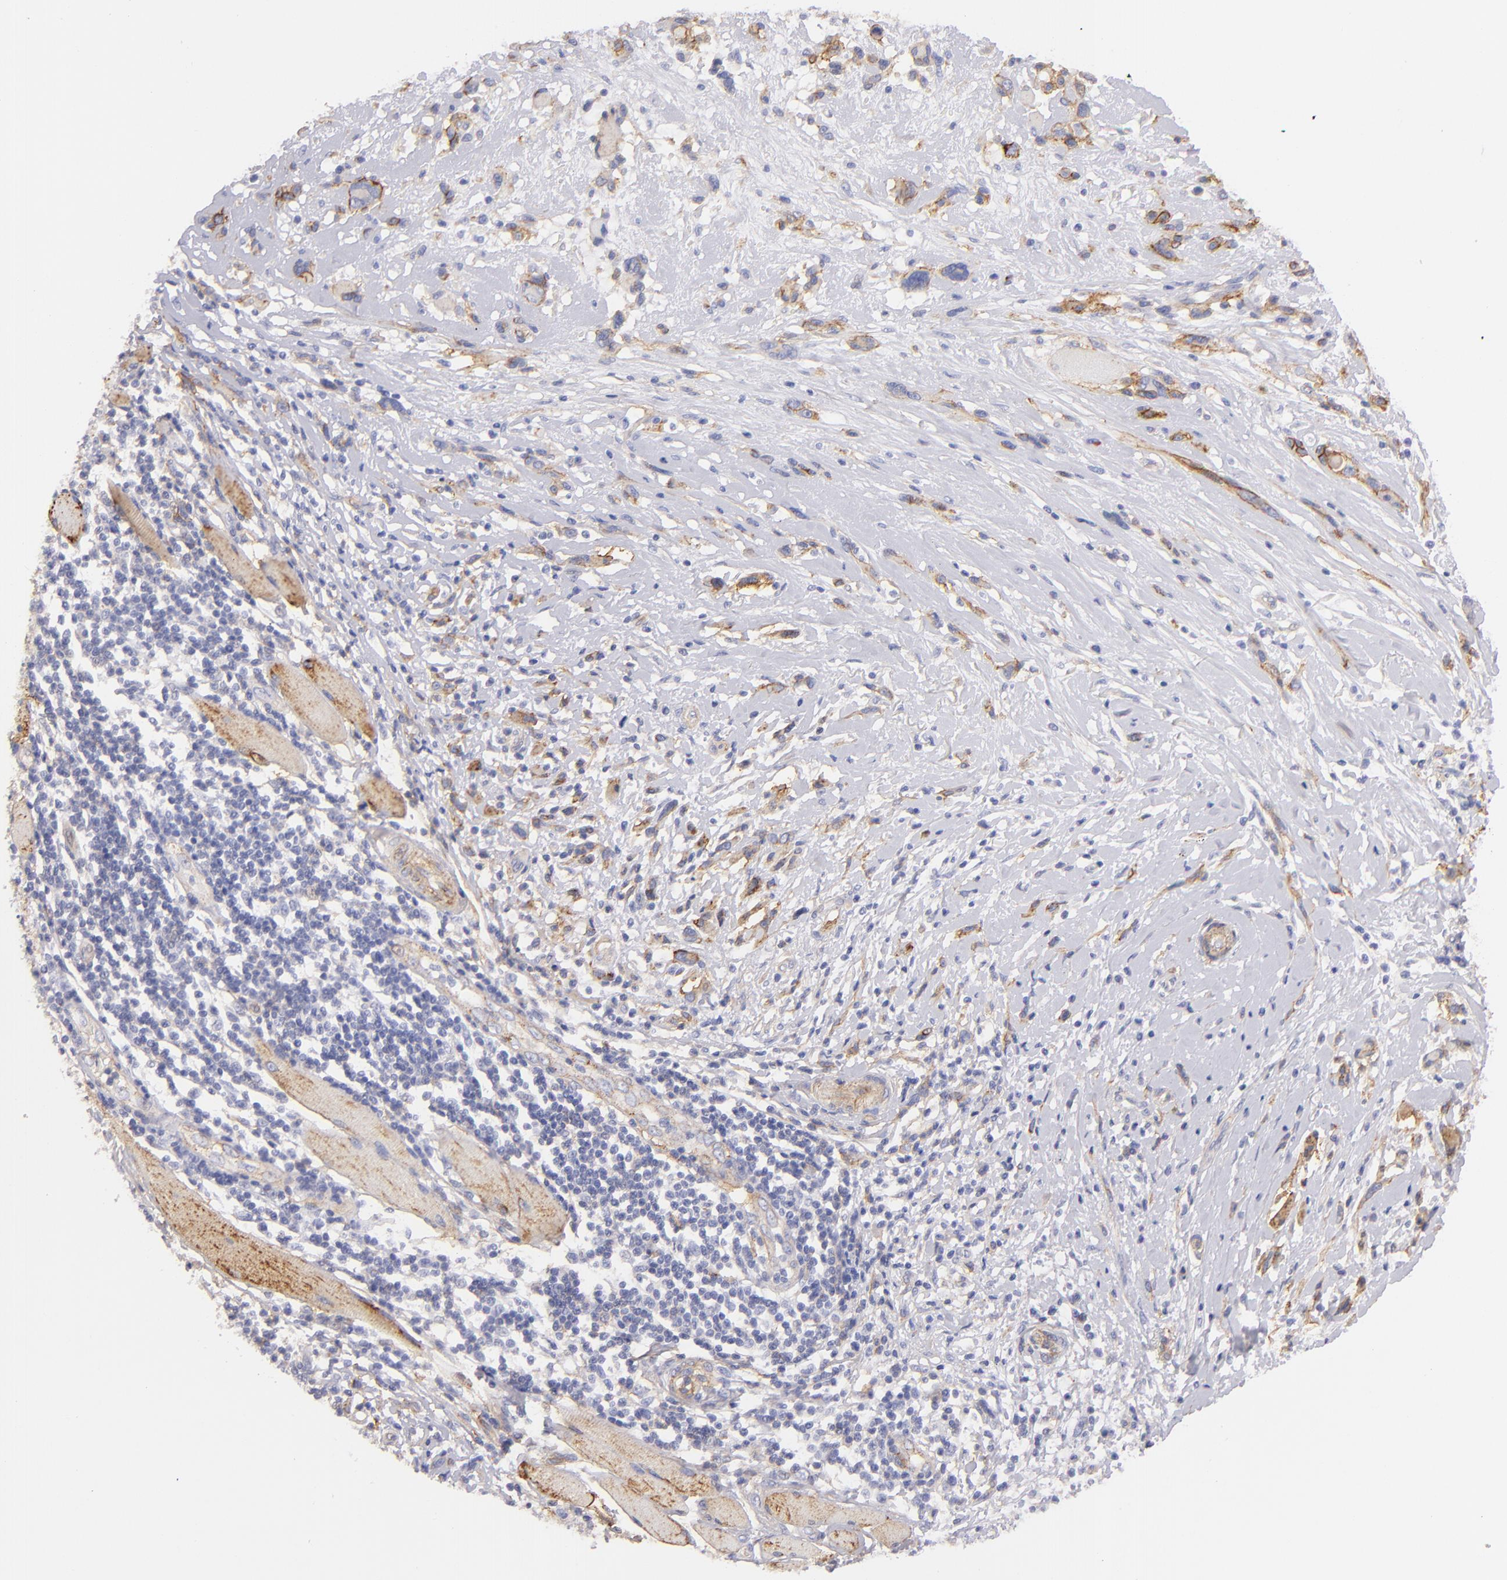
{"staining": {"intensity": "weak", "quantity": "<25%", "location": "cytoplasmic/membranous"}, "tissue": "melanoma", "cell_type": "Tumor cells", "image_type": "cancer", "snomed": [{"axis": "morphology", "description": "Malignant melanoma, NOS"}, {"axis": "topography", "description": "Skin"}], "caption": "The image reveals no staining of tumor cells in melanoma.", "gene": "CD151", "patient": {"sex": "male", "age": 91}}